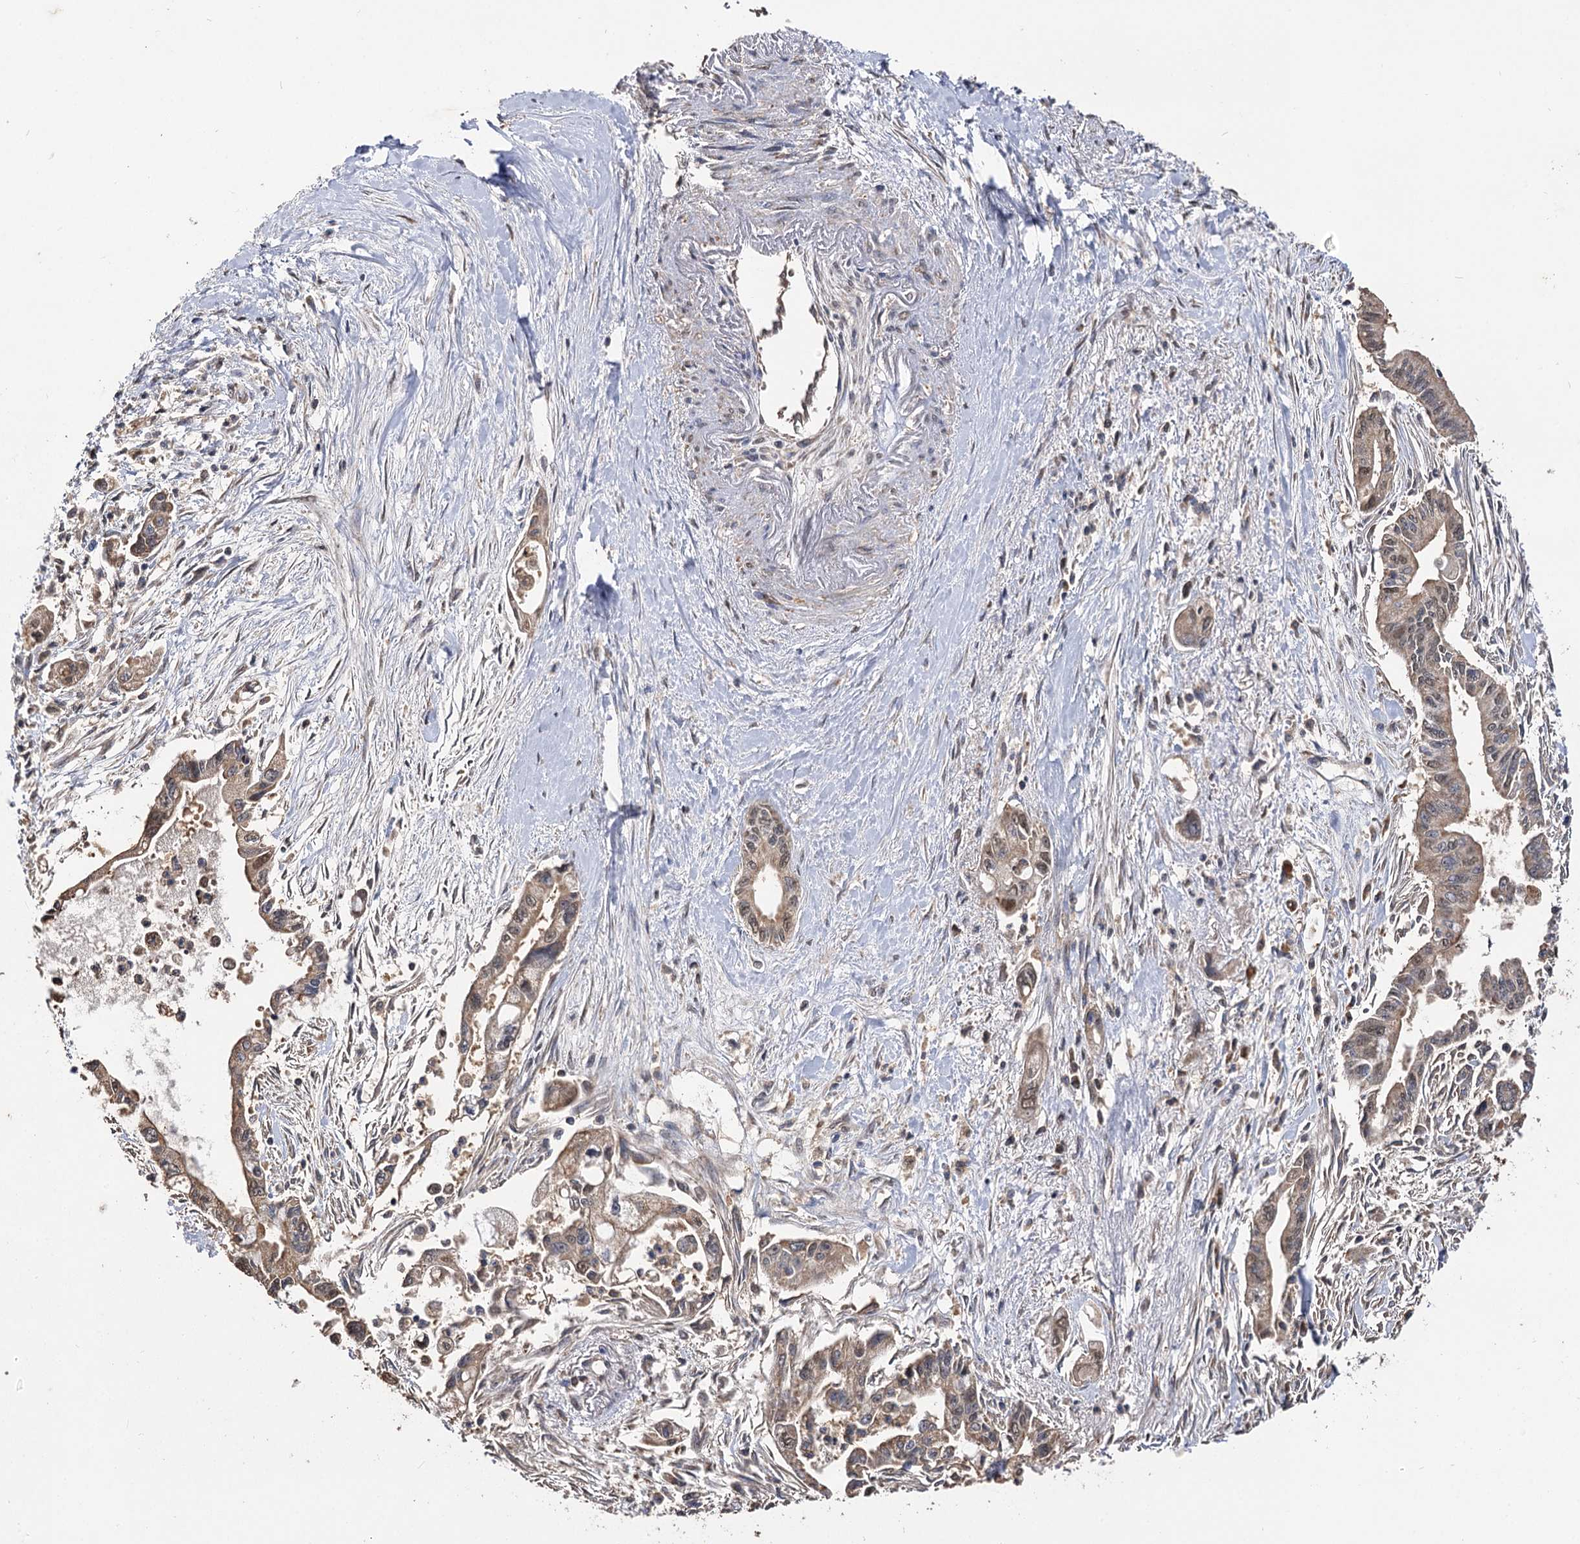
{"staining": {"intensity": "moderate", "quantity": ">75%", "location": "cytoplasmic/membranous,nuclear"}, "tissue": "pancreatic cancer", "cell_type": "Tumor cells", "image_type": "cancer", "snomed": [{"axis": "morphology", "description": "Adenocarcinoma, NOS"}, {"axis": "topography", "description": "Pancreas"}], "caption": "Immunohistochemical staining of human pancreatic adenocarcinoma displays medium levels of moderate cytoplasmic/membranous and nuclear protein expression in about >75% of tumor cells.", "gene": "ARL13A", "patient": {"sex": "male", "age": 70}}